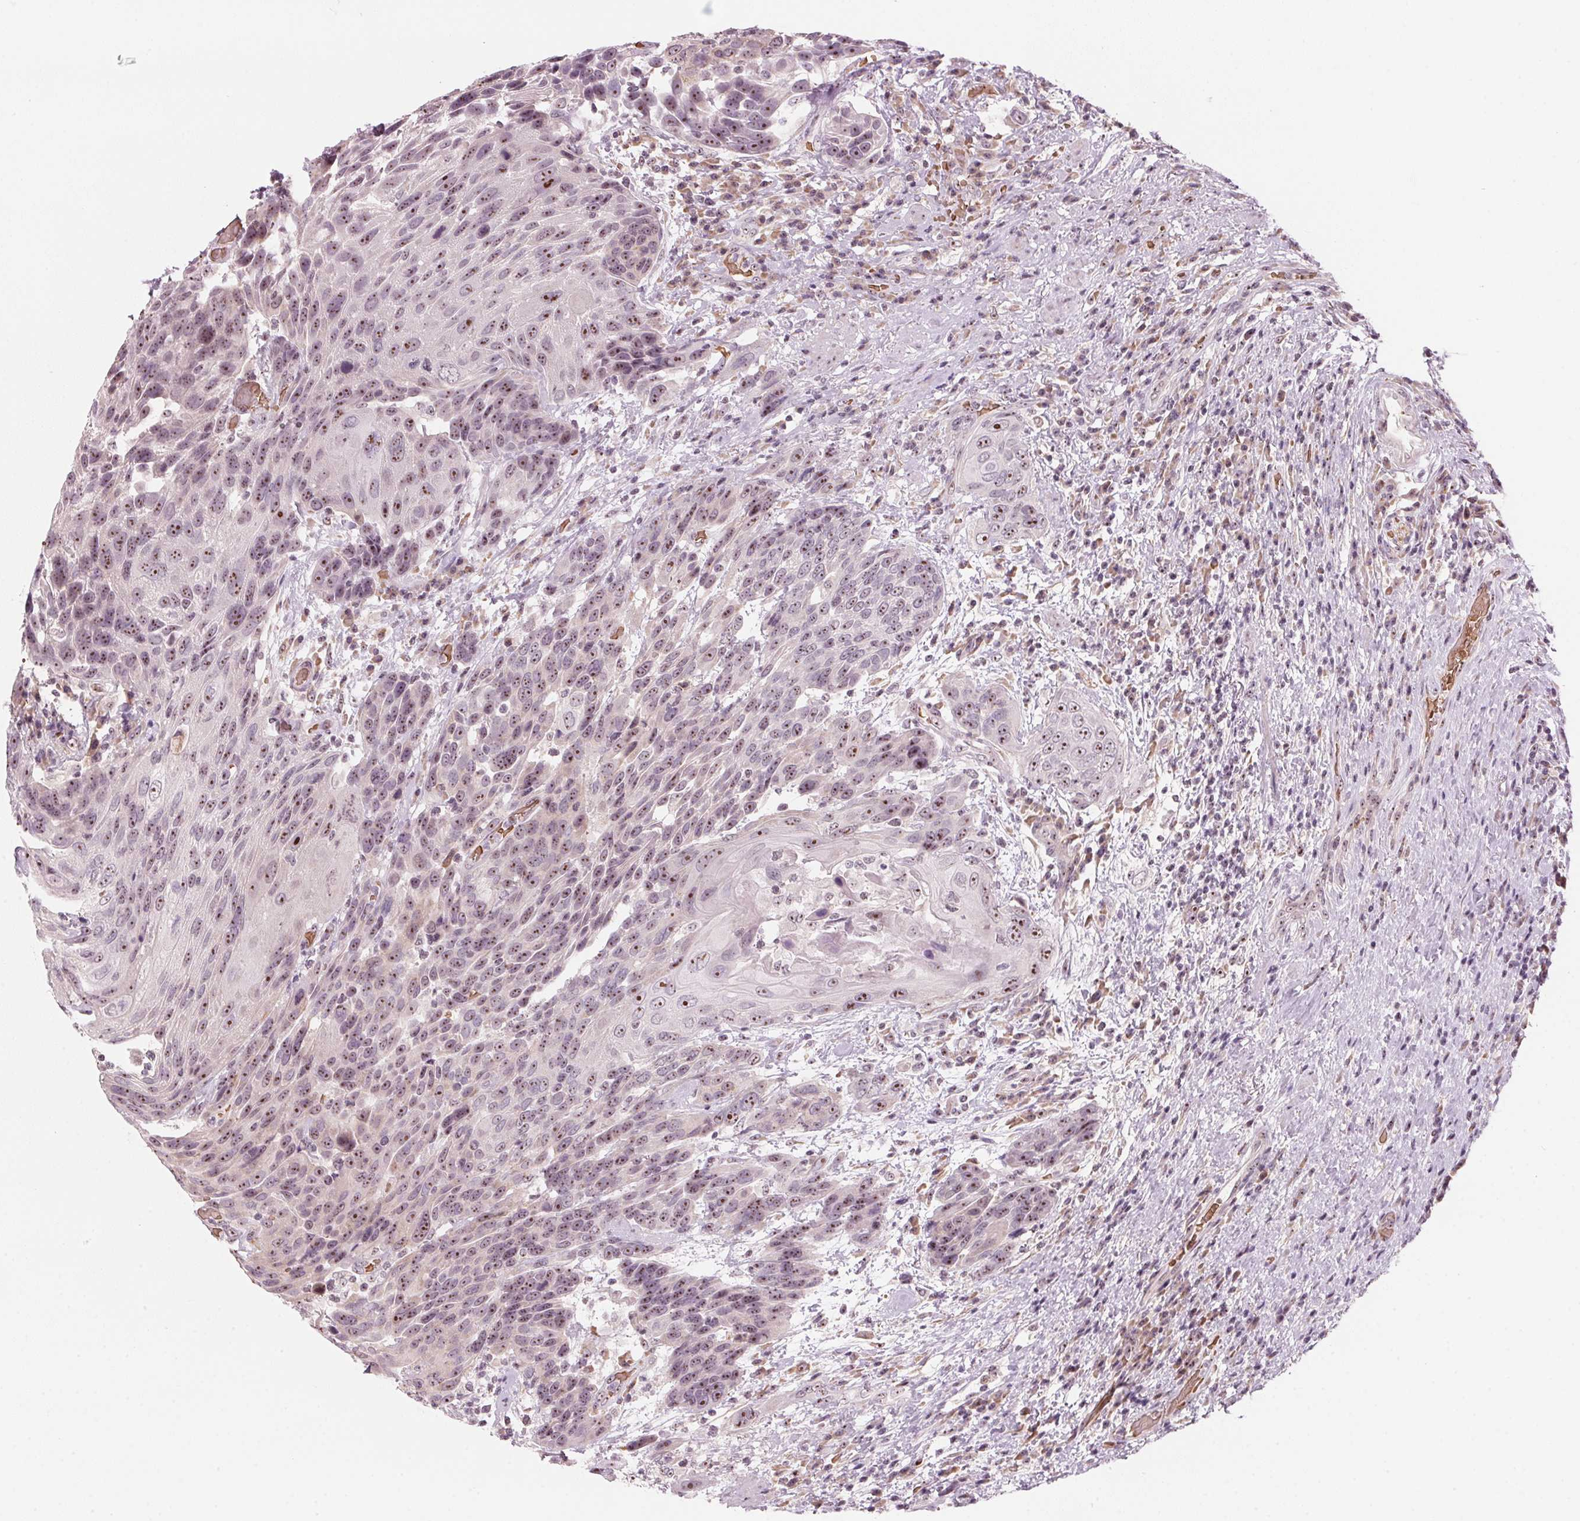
{"staining": {"intensity": "moderate", "quantity": ">75%", "location": "nuclear"}, "tissue": "urothelial cancer", "cell_type": "Tumor cells", "image_type": "cancer", "snomed": [{"axis": "morphology", "description": "Urothelial carcinoma, High grade"}, {"axis": "topography", "description": "Urinary bladder"}], "caption": "IHC histopathology image of human urothelial cancer stained for a protein (brown), which demonstrates medium levels of moderate nuclear positivity in approximately >75% of tumor cells.", "gene": "DNTTIP2", "patient": {"sex": "female", "age": 70}}